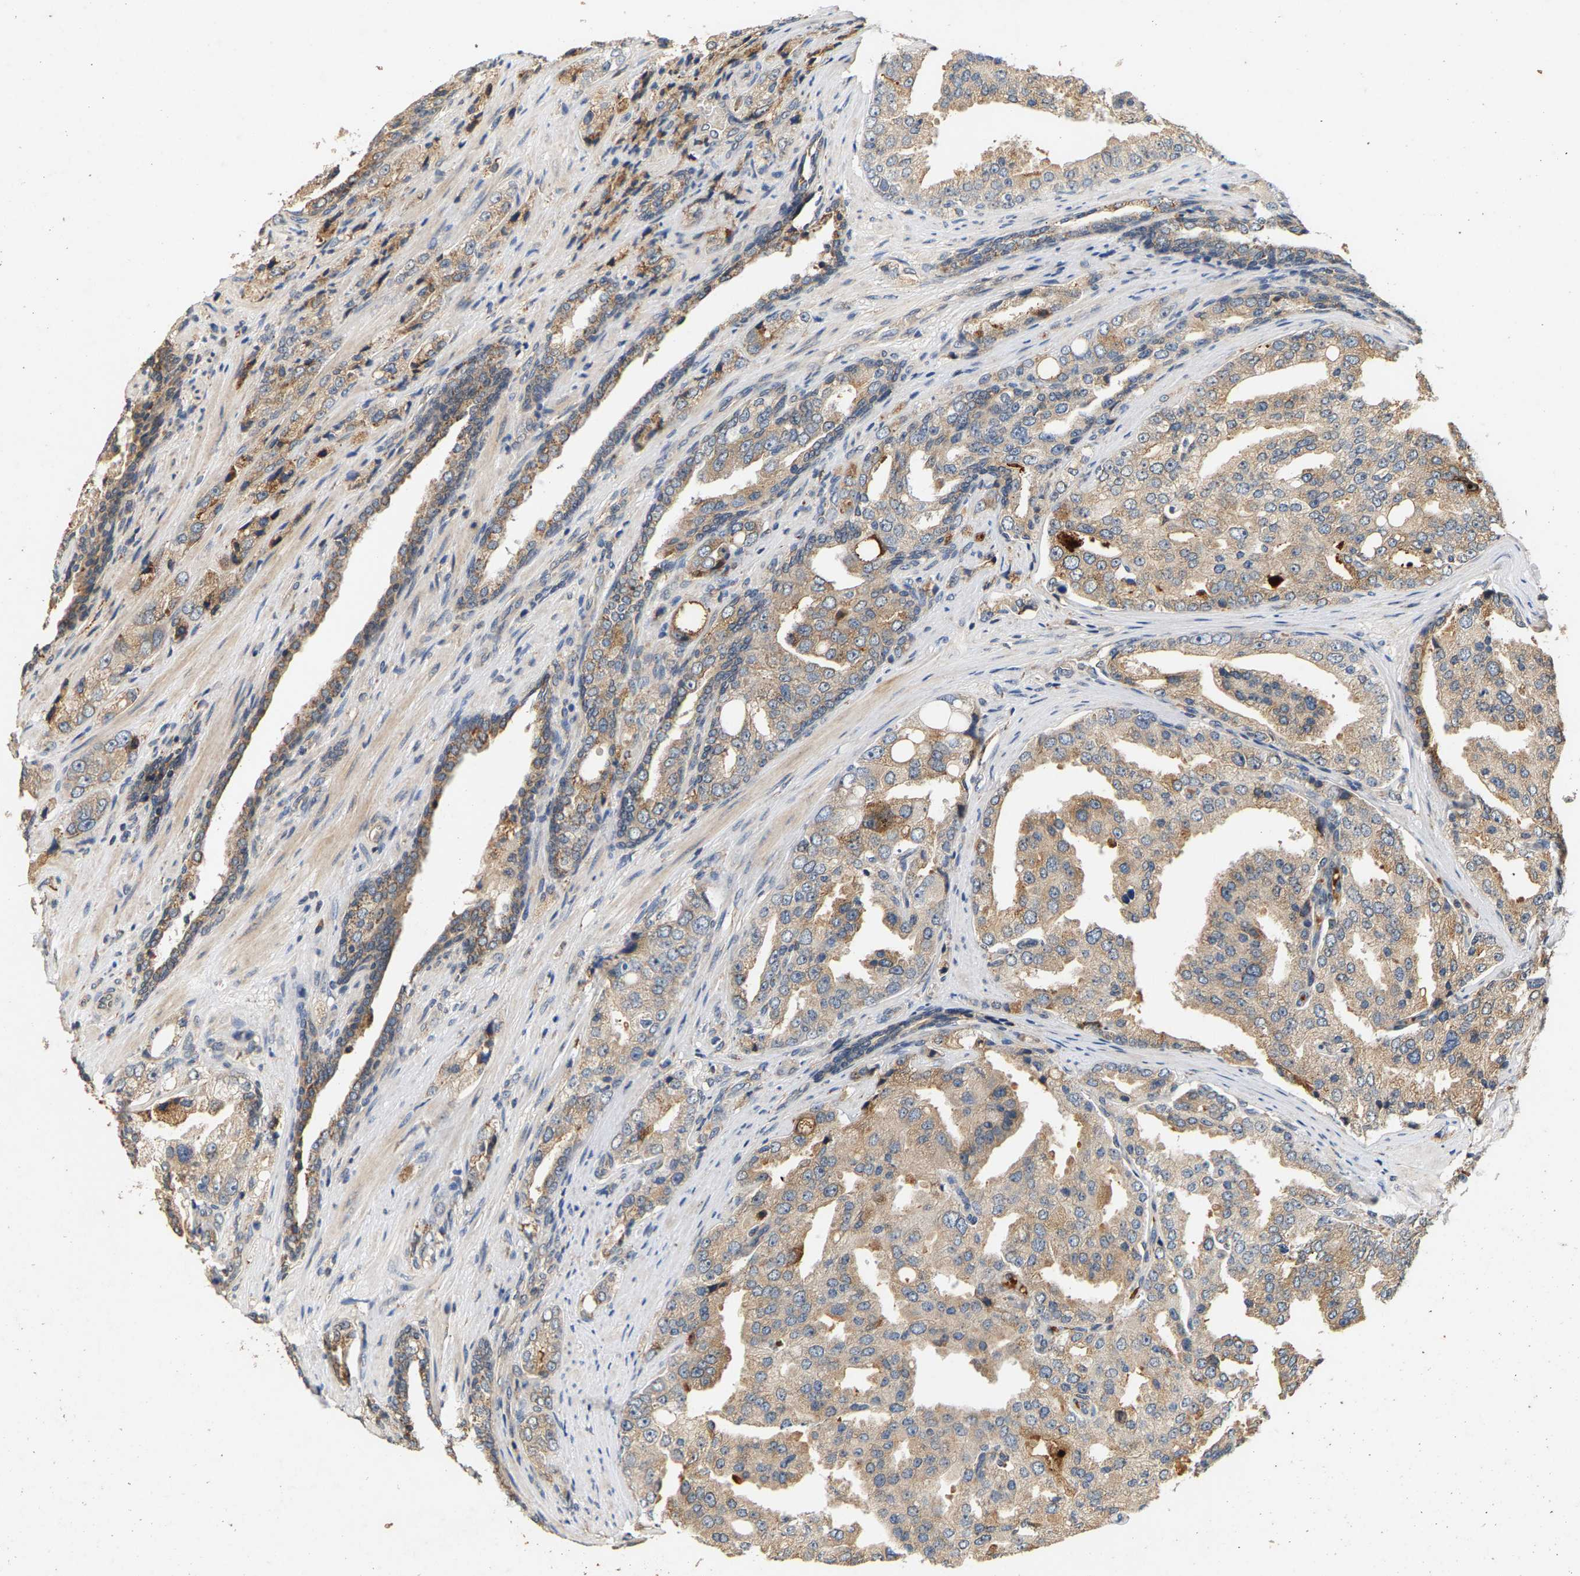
{"staining": {"intensity": "weak", "quantity": ">75%", "location": "cytoplasmic/membranous"}, "tissue": "prostate cancer", "cell_type": "Tumor cells", "image_type": "cancer", "snomed": [{"axis": "morphology", "description": "Adenocarcinoma, High grade"}, {"axis": "topography", "description": "Prostate"}], "caption": "Immunohistochemical staining of human prostate cancer shows weak cytoplasmic/membranous protein positivity in about >75% of tumor cells. Using DAB (brown) and hematoxylin (blue) stains, captured at high magnification using brightfield microscopy.", "gene": "CIDEC", "patient": {"sex": "male", "age": 50}}